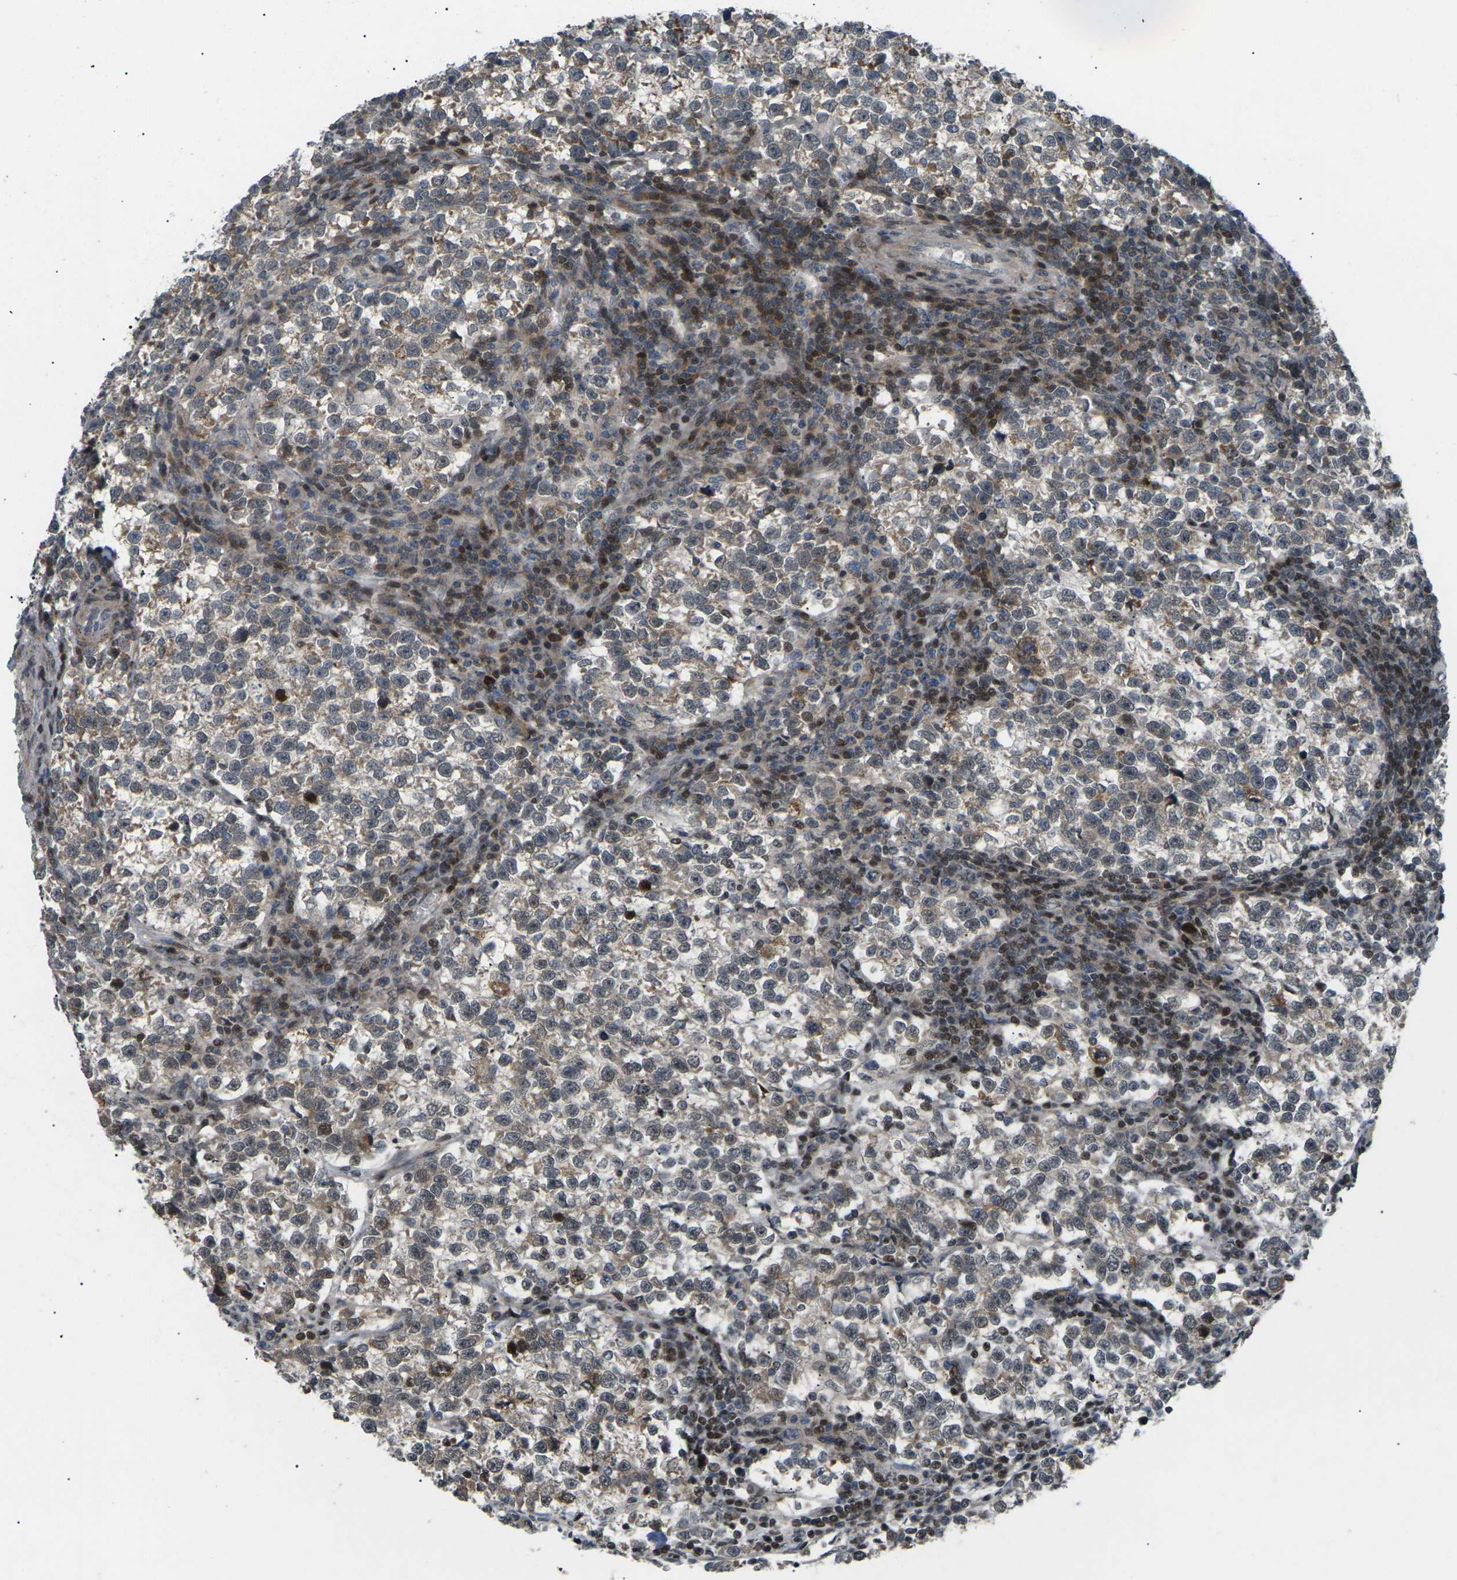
{"staining": {"intensity": "moderate", "quantity": "<25%", "location": "cytoplasmic/membranous"}, "tissue": "testis cancer", "cell_type": "Tumor cells", "image_type": "cancer", "snomed": [{"axis": "morphology", "description": "Normal tissue, NOS"}, {"axis": "morphology", "description": "Seminoma, NOS"}, {"axis": "topography", "description": "Testis"}], "caption": "A brown stain highlights moderate cytoplasmic/membranous staining of a protein in human testis cancer (seminoma) tumor cells.", "gene": "RPS6KA3", "patient": {"sex": "male", "age": 43}}